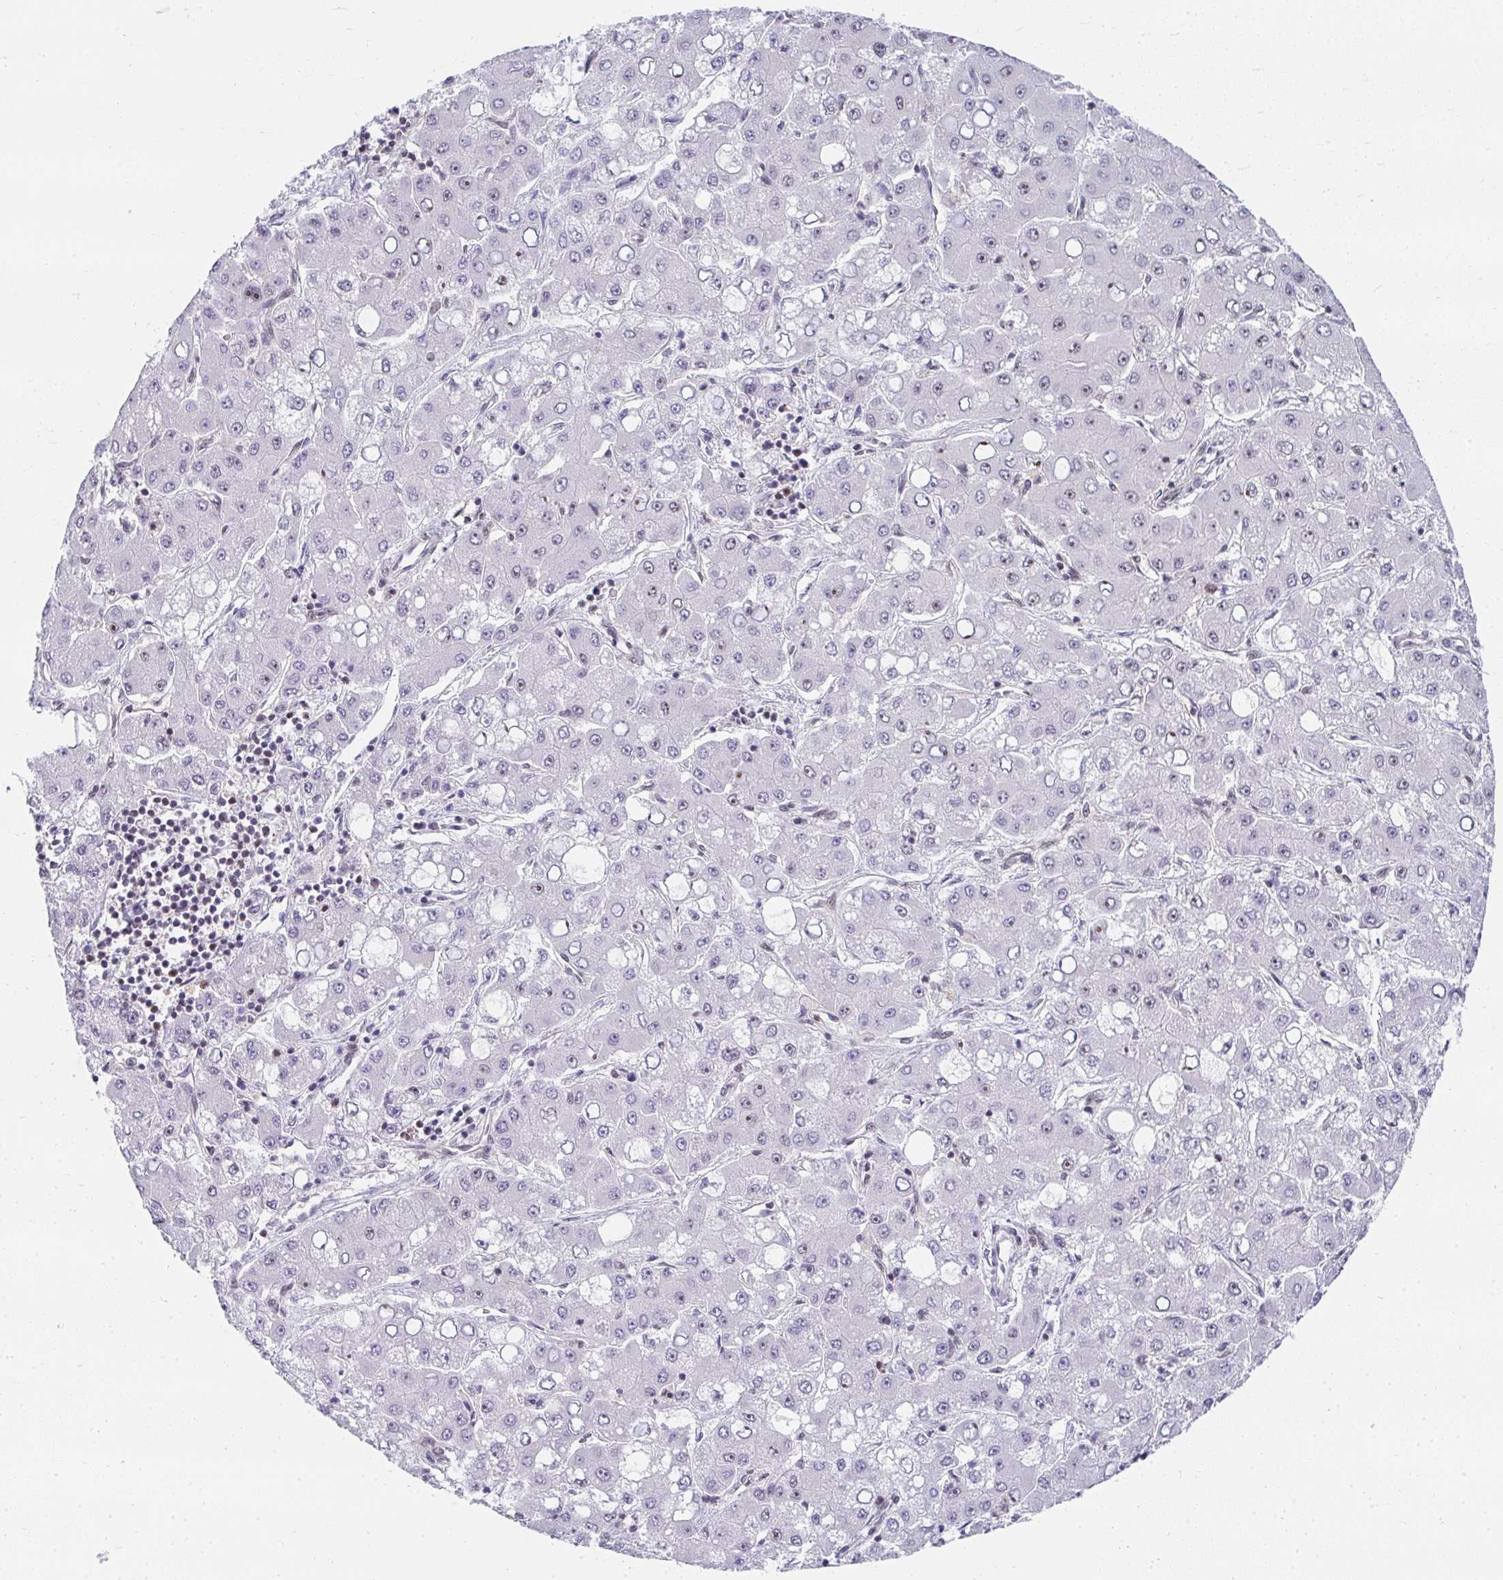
{"staining": {"intensity": "negative", "quantity": "none", "location": "none"}, "tissue": "liver cancer", "cell_type": "Tumor cells", "image_type": "cancer", "snomed": [{"axis": "morphology", "description": "Carcinoma, Hepatocellular, NOS"}, {"axis": "topography", "description": "Liver"}], "caption": "Immunohistochemistry (IHC) micrograph of liver cancer (hepatocellular carcinoma) stained for a protein (brown), which demonstrates no positivity in tumor cells.", "gene": "HIRA", "patient": {"sex": "male", "age": 40}}